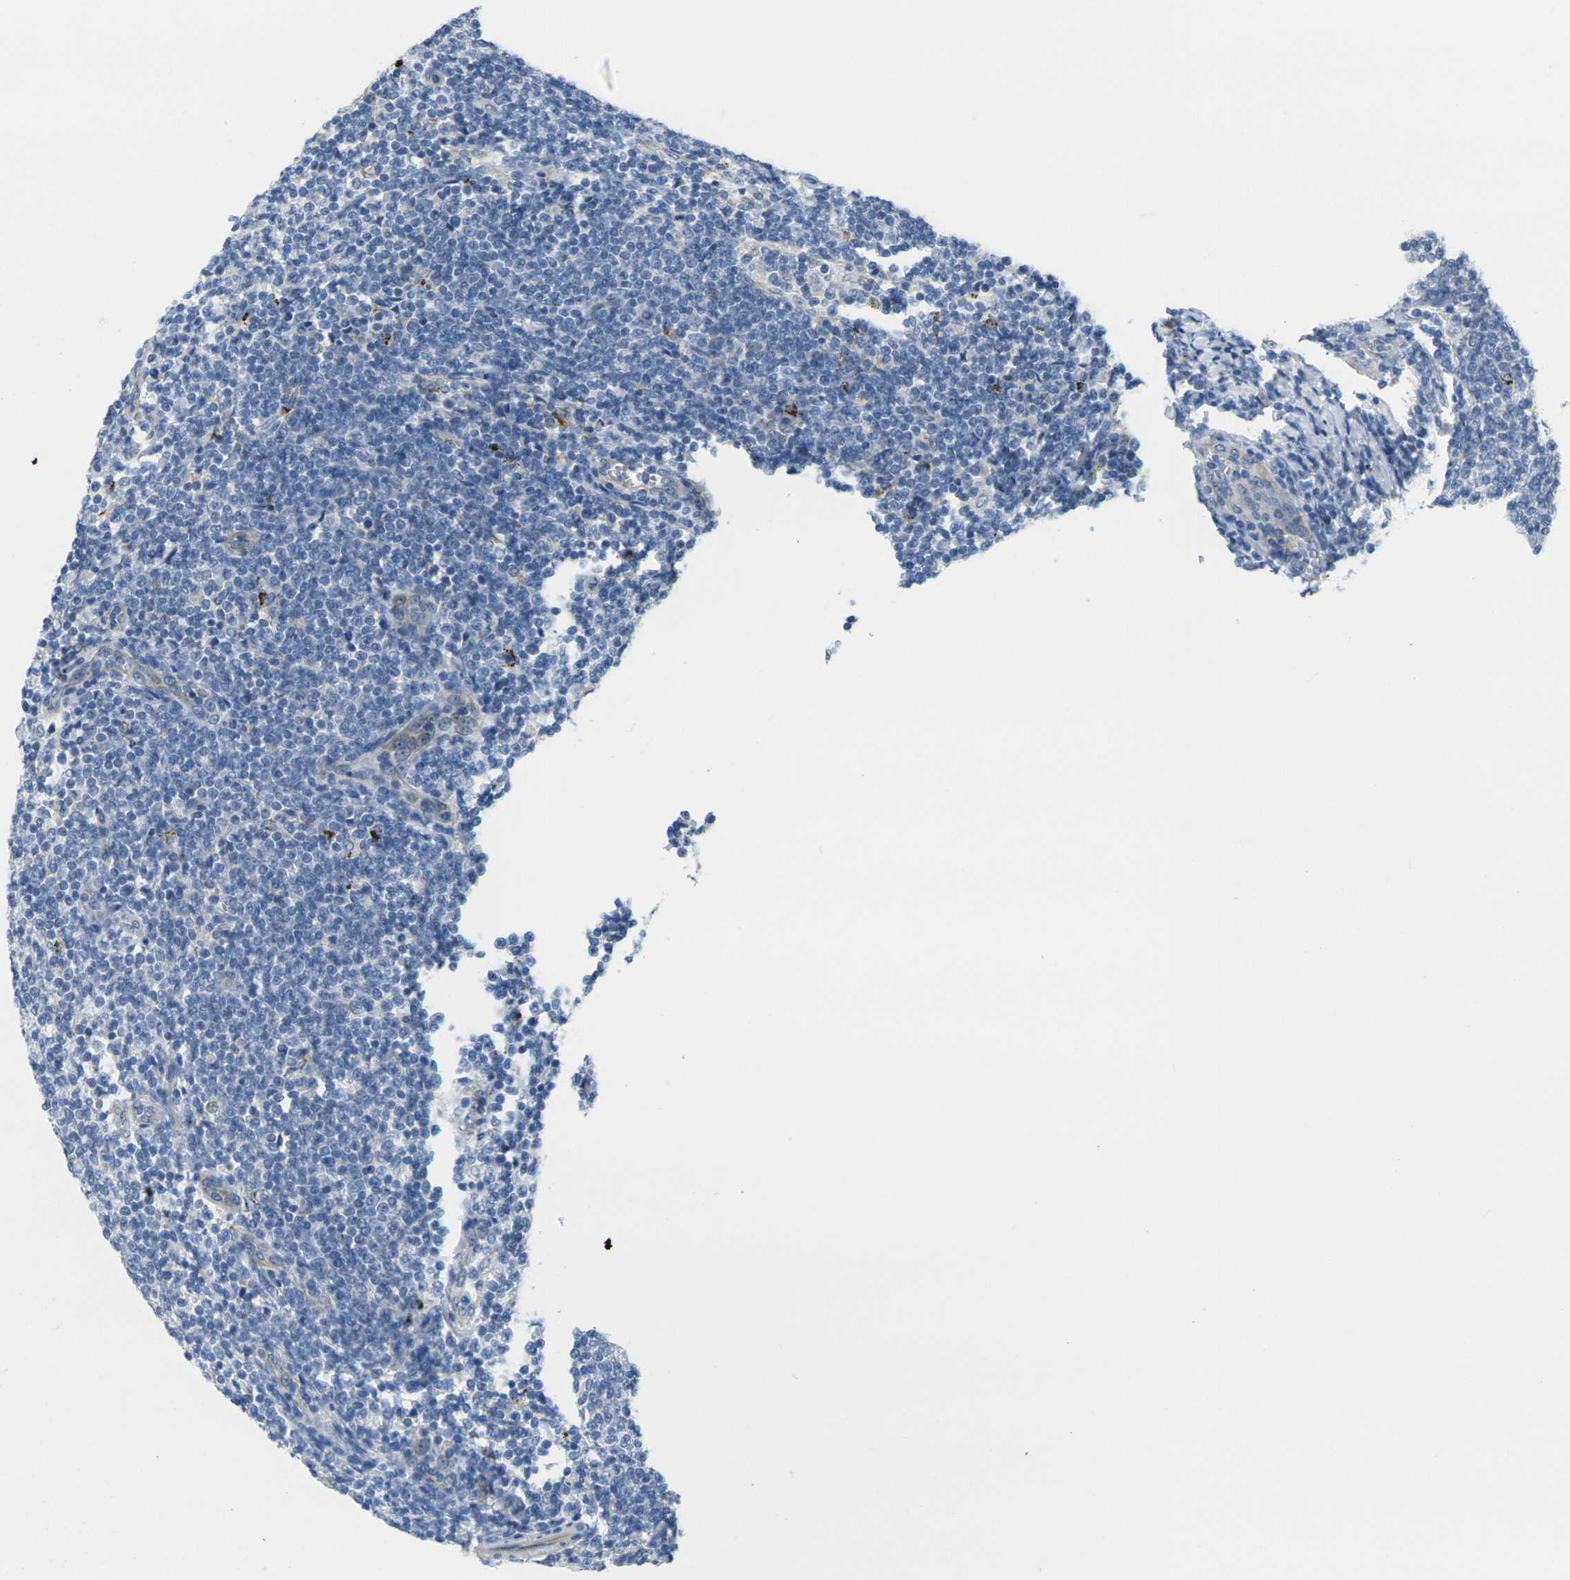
{"staining": {"intensity": "negative", "quantity": "none", "location": "none"}, "tissue": "lymphoma", "cell_type": "Tumor cells", "image_type": "cancer", "snomed": [{"axis": "morphology", "description": "Malignant lymphoma, non-Hodgkin's type, Low grade"}, {"axis": "topography", "description": "Lymph node"}], "caption": "A micrograph of malignant lymphoma, non-Hodgkin's type (low-grade) stained for a protein demonstrates no brown staining in tumor cells.", "gene": "CYP2C8", "patient": {"sex": "male", "age": 66}}